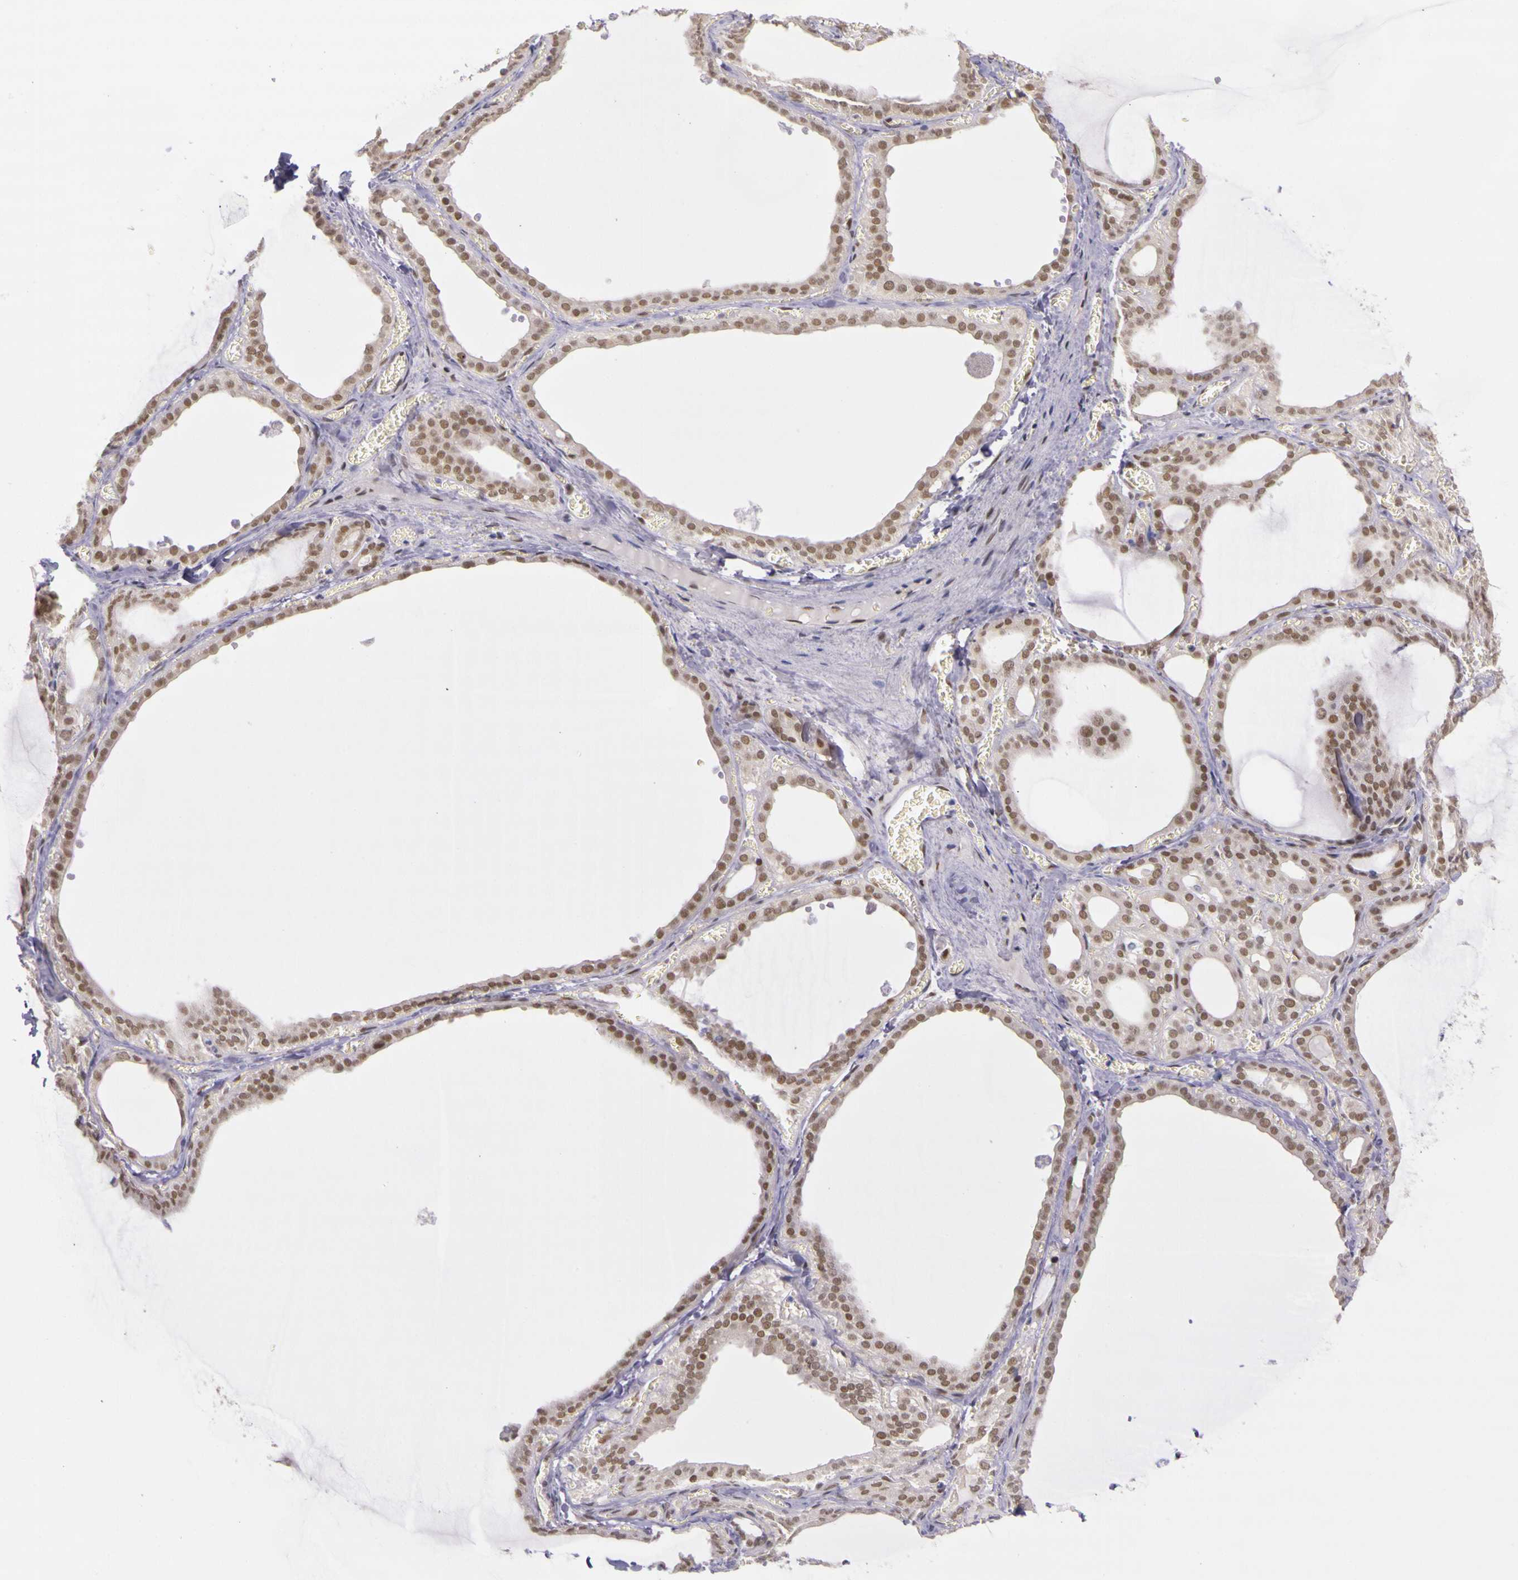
{"staining": {"intensity": "moderate", "quantity": ">75%", "location": "nuclear"}, "tissue": "thyroid gland", "cell_type": "Glandular cells", "image_type": "normal", "snomed": [{"axis": "morphology", "description": "Normal tissue, NOS"}, {"axis": "topography", "description": "Thyroid gland"}], "caption": "Protein expression analysis of unremarkable thyroid gland demonstrates moderate nuclear staining in approximately >75% of glandular cells. (Brightfield microscopy of DAB IHC at high magnification).", "gene": "WDR13", "patient": {"sex": "female", "age": 55}}